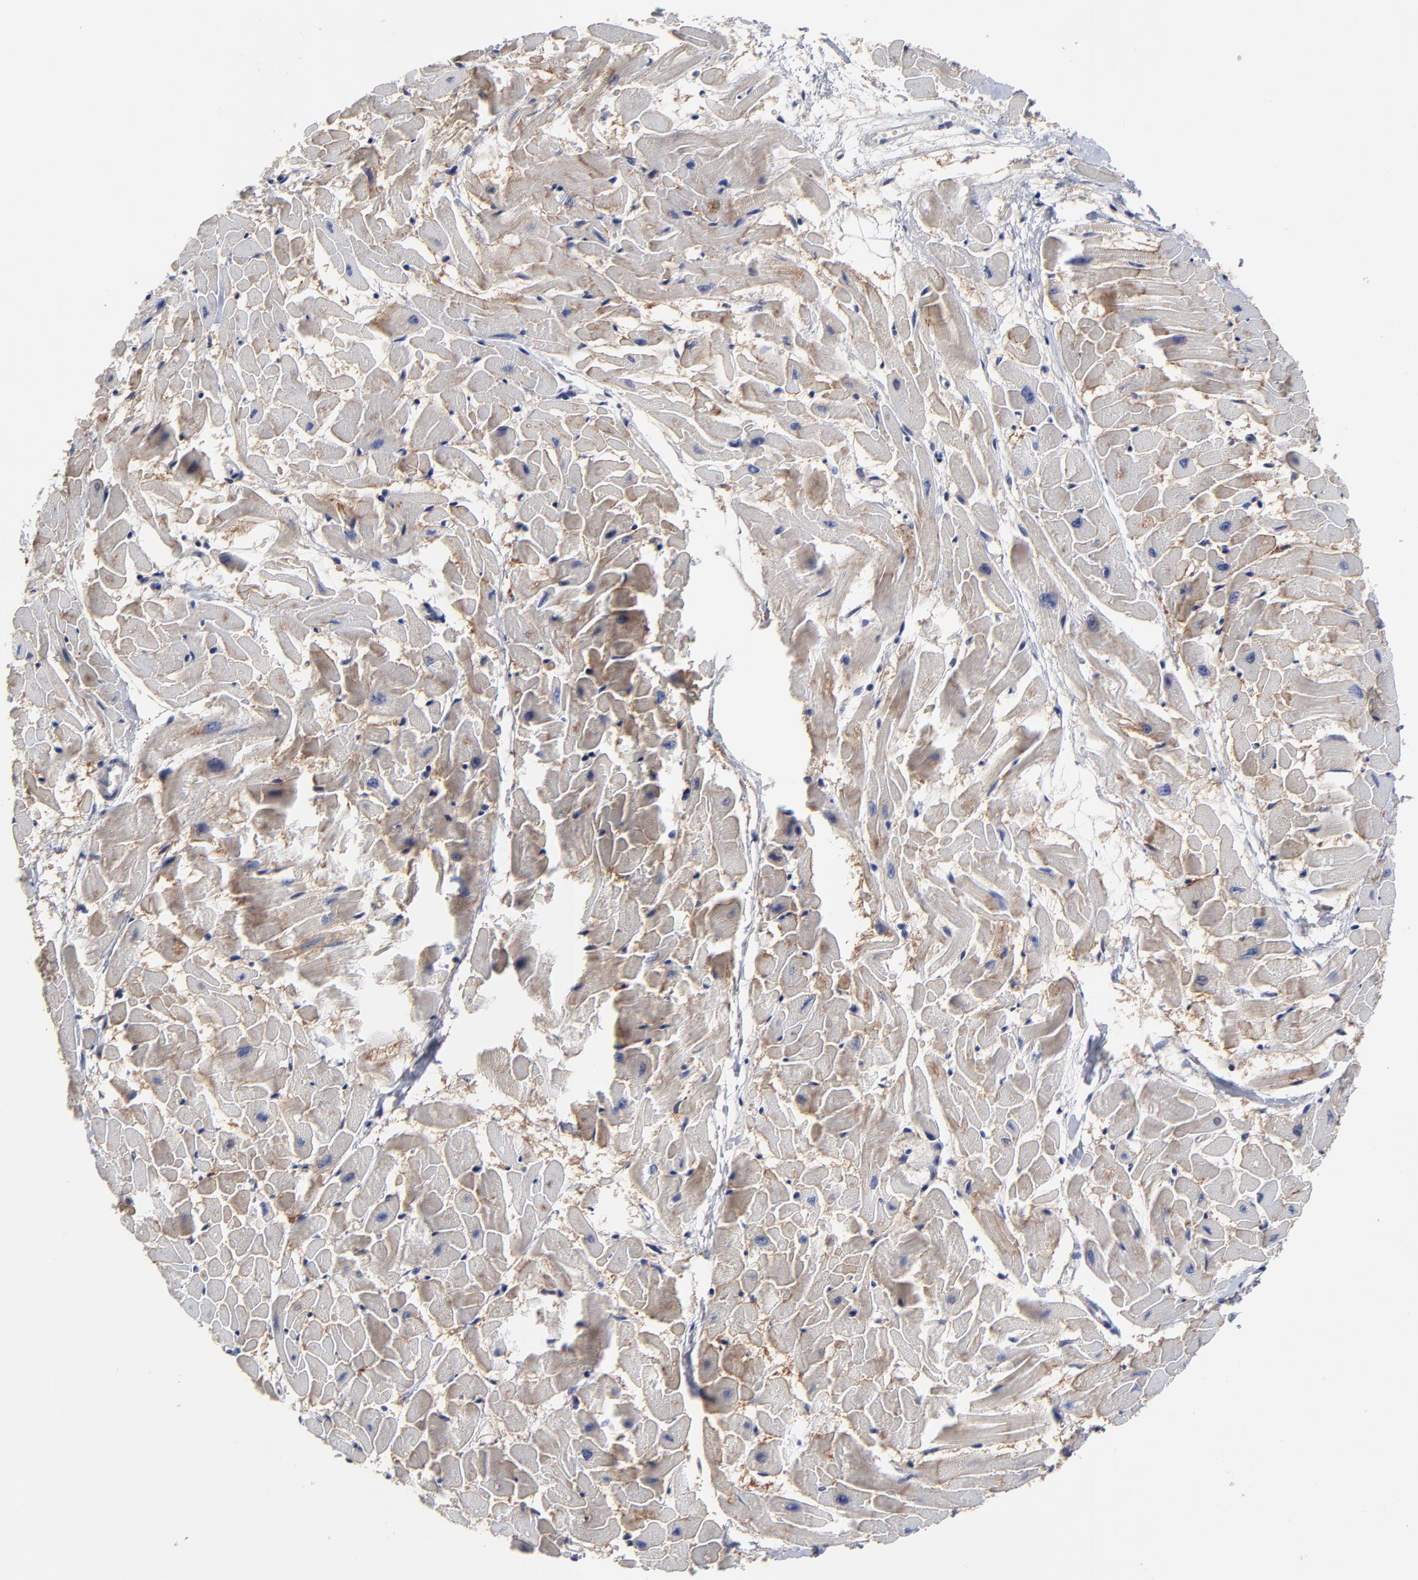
{"staining": {"intensity": "negative", "quantity": "none", "location": "none"}, "tissue": "heart muscle", "cell_type": "Cardiomyocytes", "image_type": "normal", "snomed": [{"axis": "morphology", "description": "Normal tissue, NOS"}, {"axis": "topography", "description": "Heart"}], "caption": "The image displays no significant positivity in cardiomyocytes of heart muscle.", "gene": "CXADR", "patient": {"sex": "female", "age": 19}}